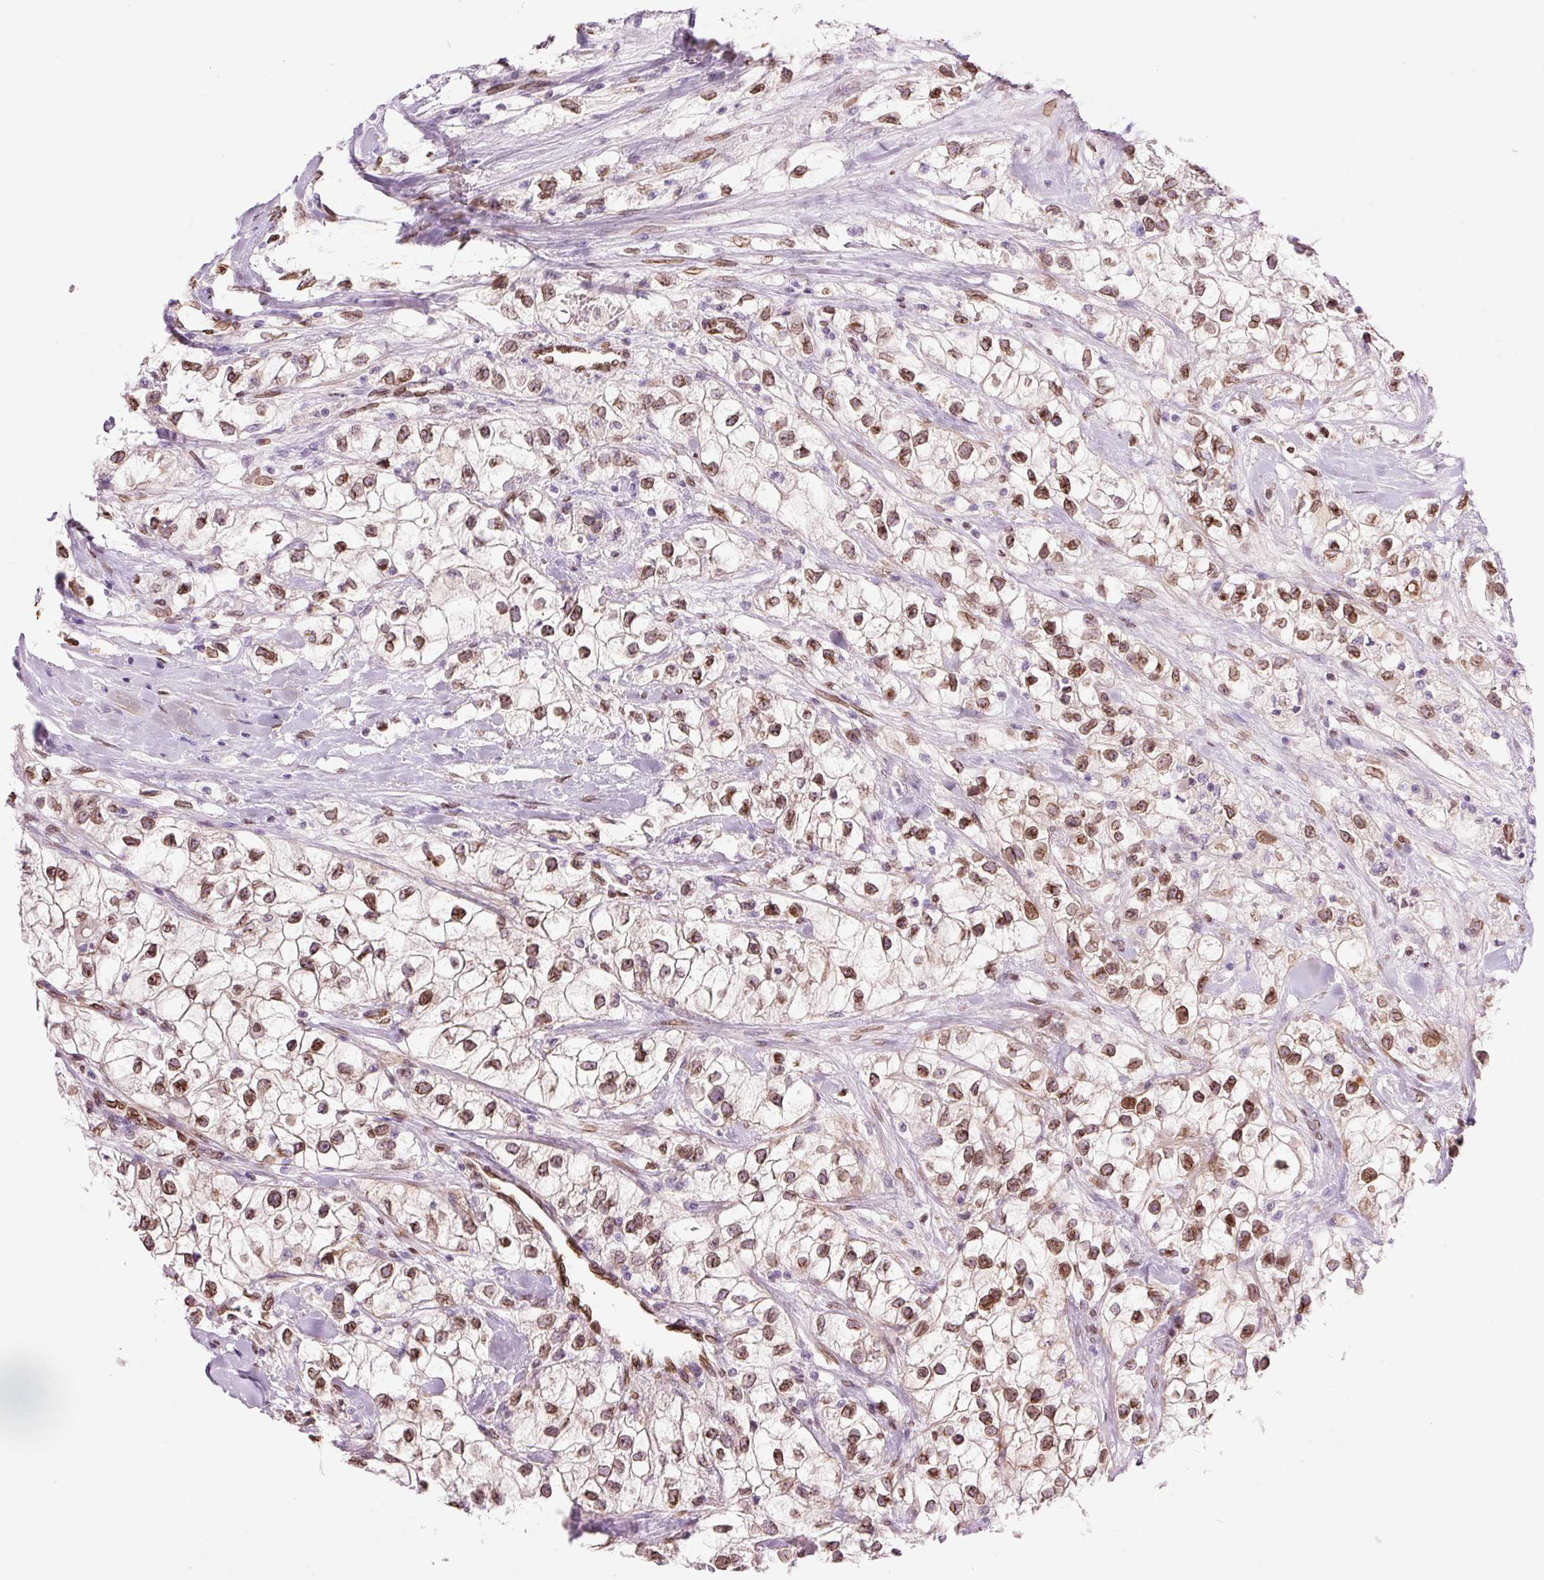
{"staining": {"intensity": "moderate", "quantity": ">75%", "location": "cytoplasmic/membranous,nuclear"}, "tissue": "renal cancer", "cell_type": "Tumor cells", "image_type": "cancer", "snomed": [{"axis": "morphology", "description": "Adenocarcinoma, NOS"}, {"axis": "topography", "description": "Kidney"}], "caption": "Tumor cells reveal medium levels of moderate cytoplasmic/membranous and nuclear staining in about >75% of cells in human renal adenocarcinoma.", "gene": "ZNF224", "patient": {"sex": "male", "age": 59}}